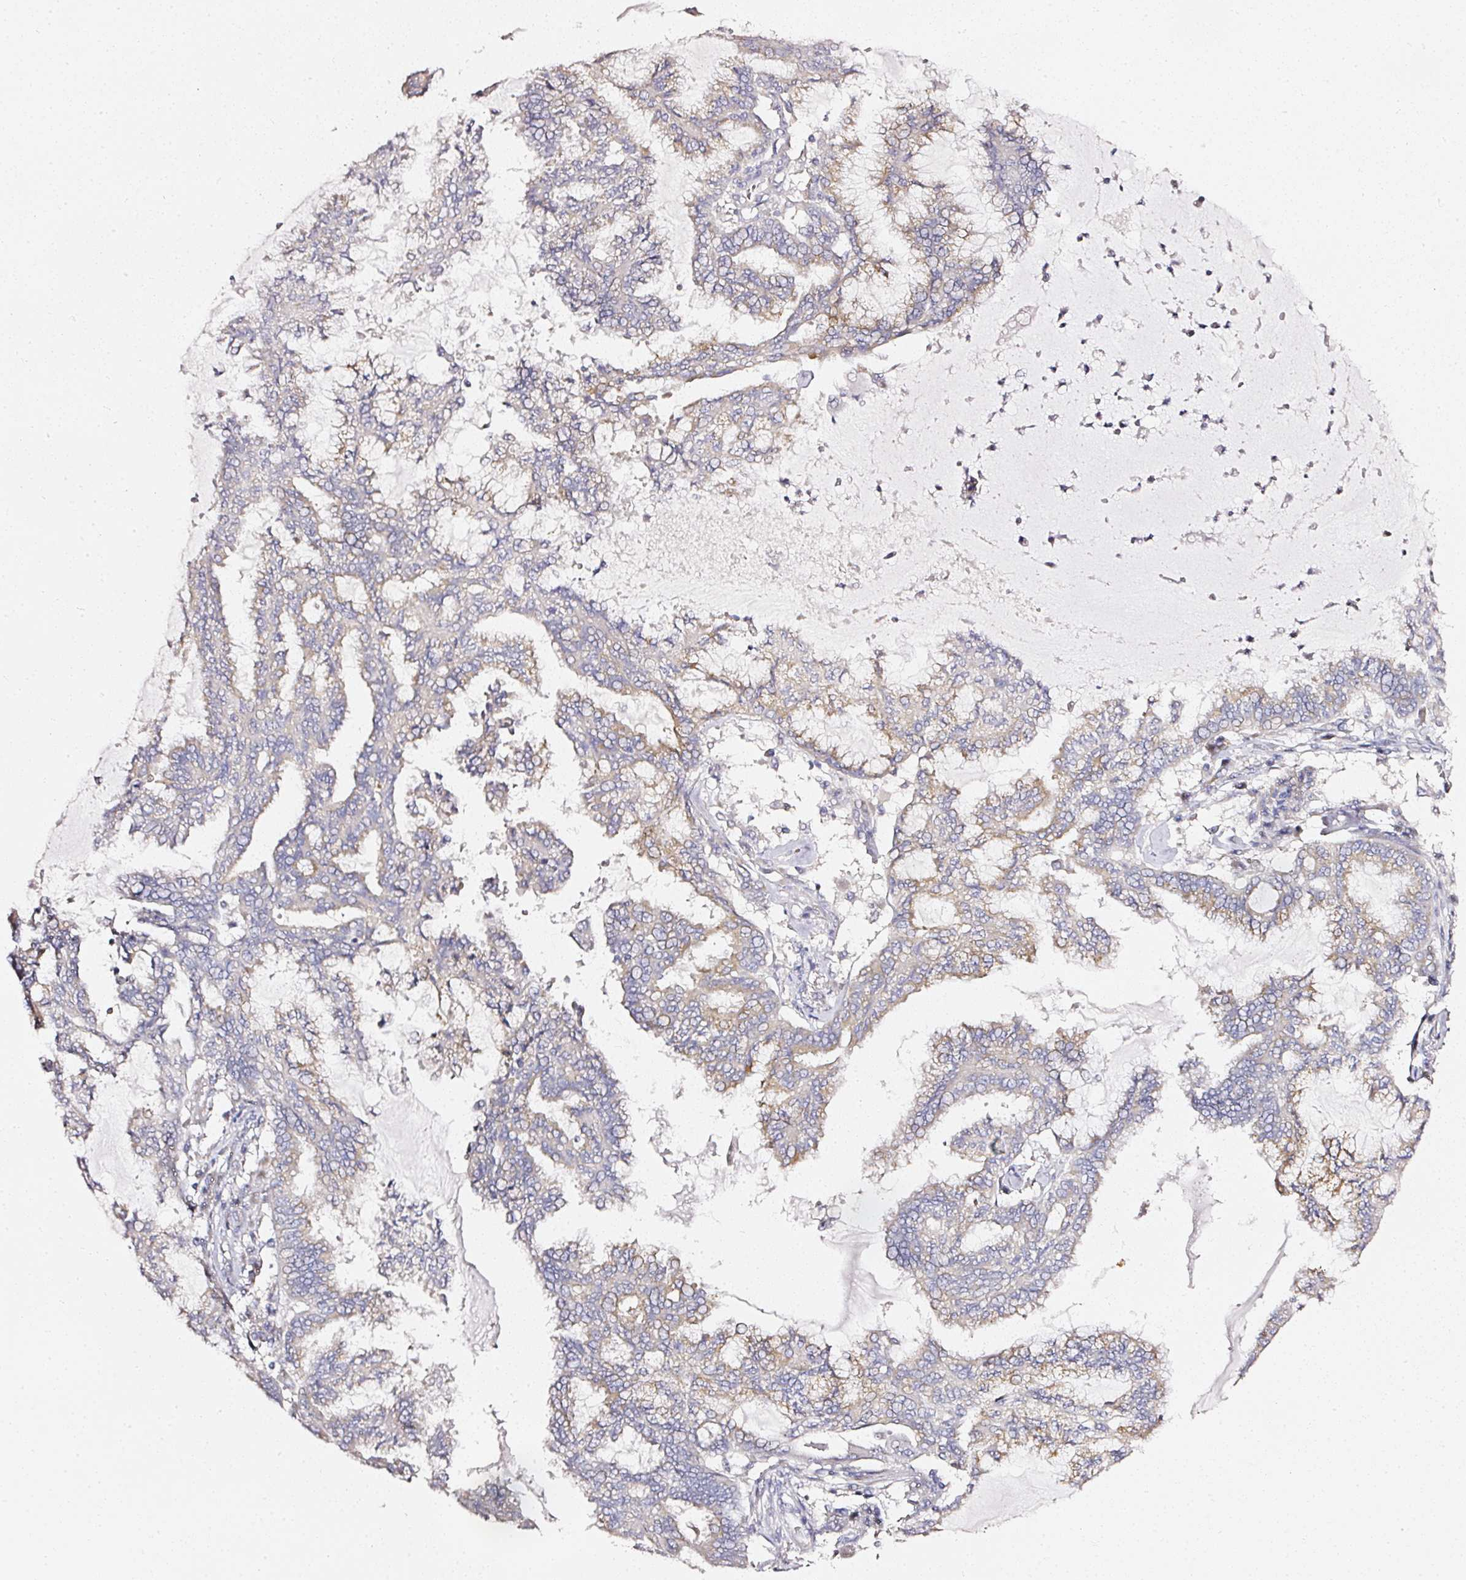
{"staining": {"intensity": "weak", "quantity": "25%-75%", "location": "cytoplasmic/membranous"}, "tissue": "endometrial cancer", "cell_type": "Tumor cells", "image_type": "cancer", "snomed": [{"axis": "morphology", "description": "Adenocarcinoma, NOS"}, {"axis": "topography", "description": "Endometrium"}], "caption": "Immunohistochemistry (IHC) micrograph of endometrial adenocarcinoma stained for a protein (brown), which shows low levels of weak cytoplasmic/membranous staining in about 25%-75% of tumor cells.", "gene": "NTRK1", "patient": {"sex": "female", "age": 86}}